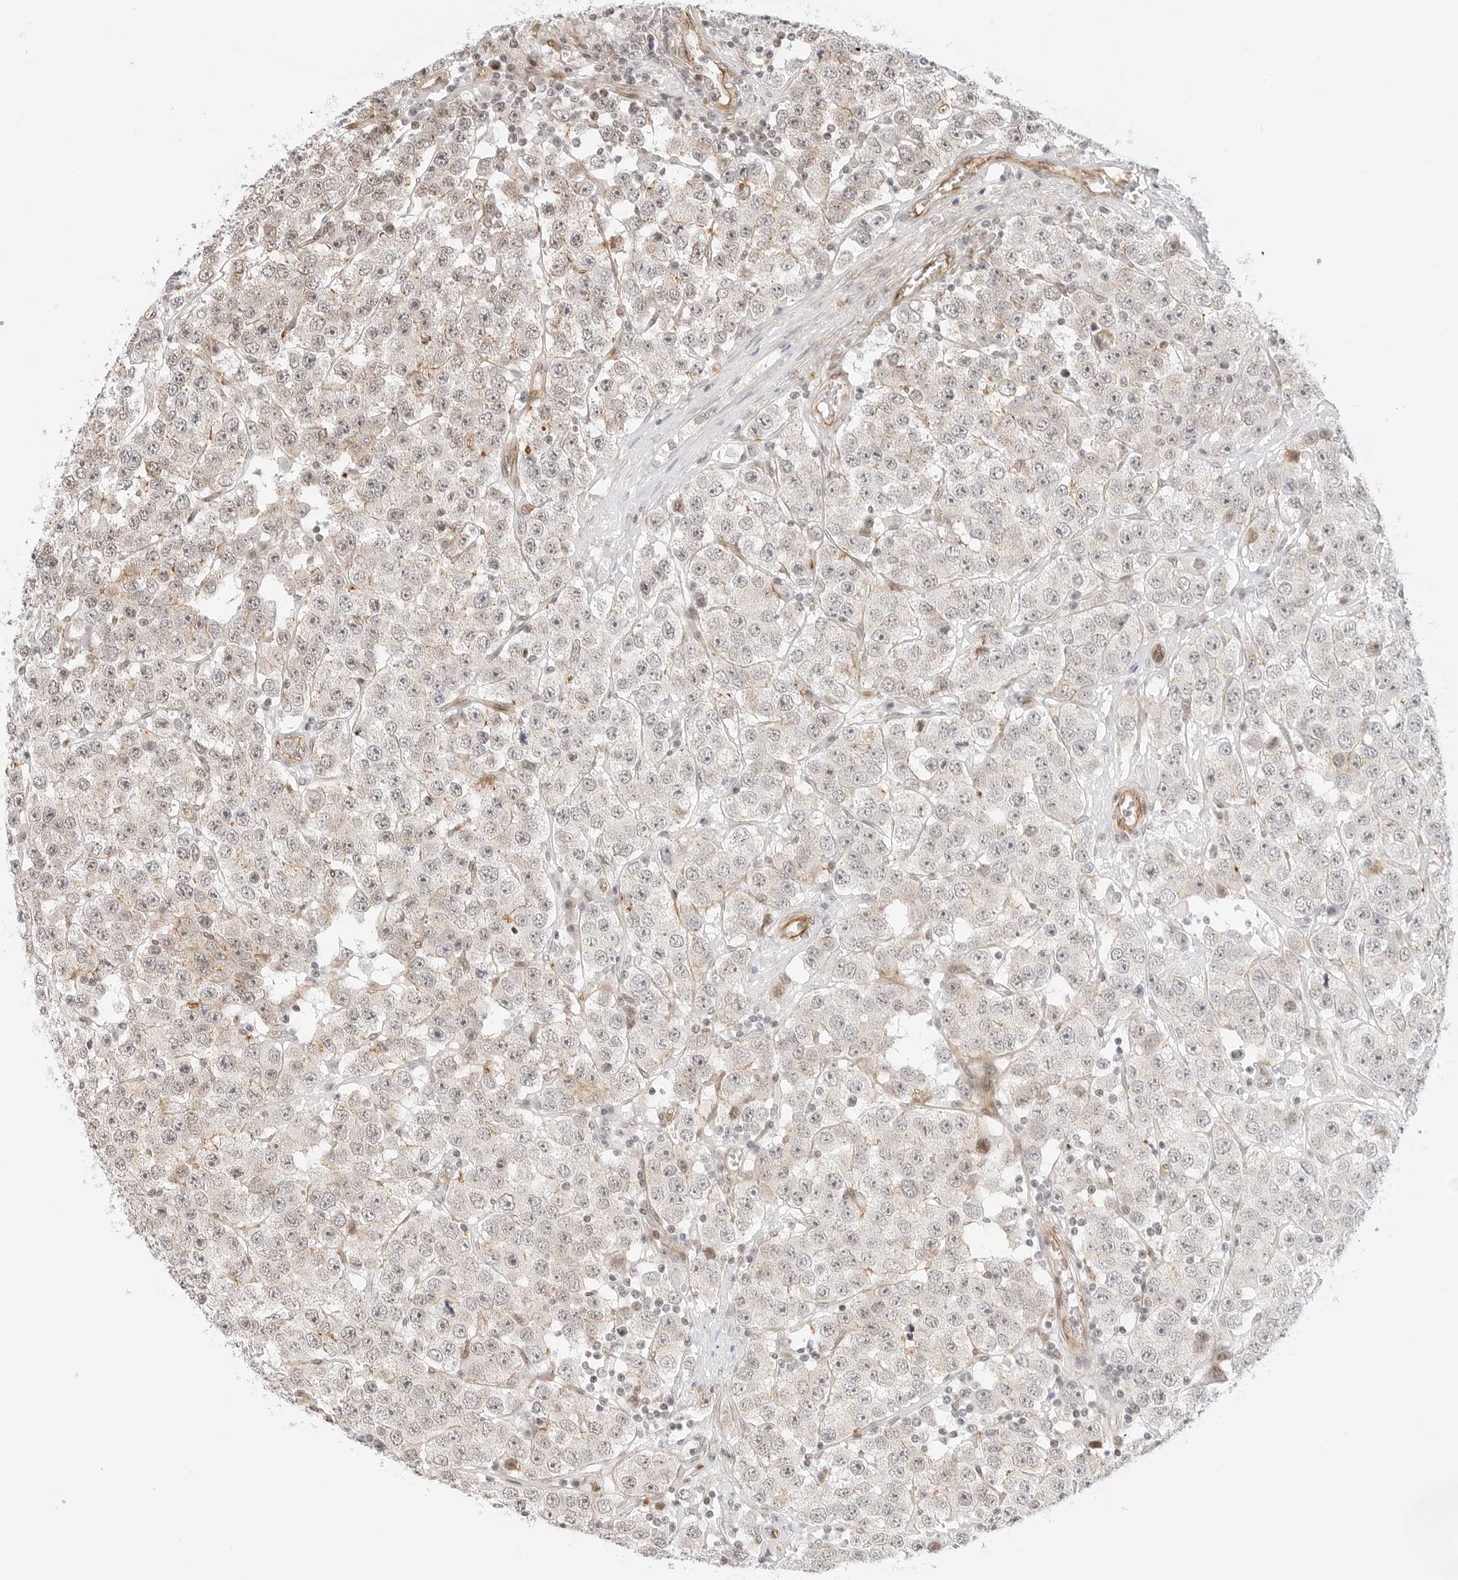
{"staining": {"intensity": "negative", "quantity": "none", "location": "none"}, "tissue": "testis cancer", "cell_type": "Tumor cells", "image_type": "cancer", "snomed": [{"axis": "morphology", "description": "Seminoma, NOS"}, {"axis": "topography", "description": "Testis"}], "caption": "Immunohistochemical staining of human testis seminoma reveals no significant expression in tumor cells.", "gene": "ZNF613", "patient": {"sex": "male", "age": 28}}